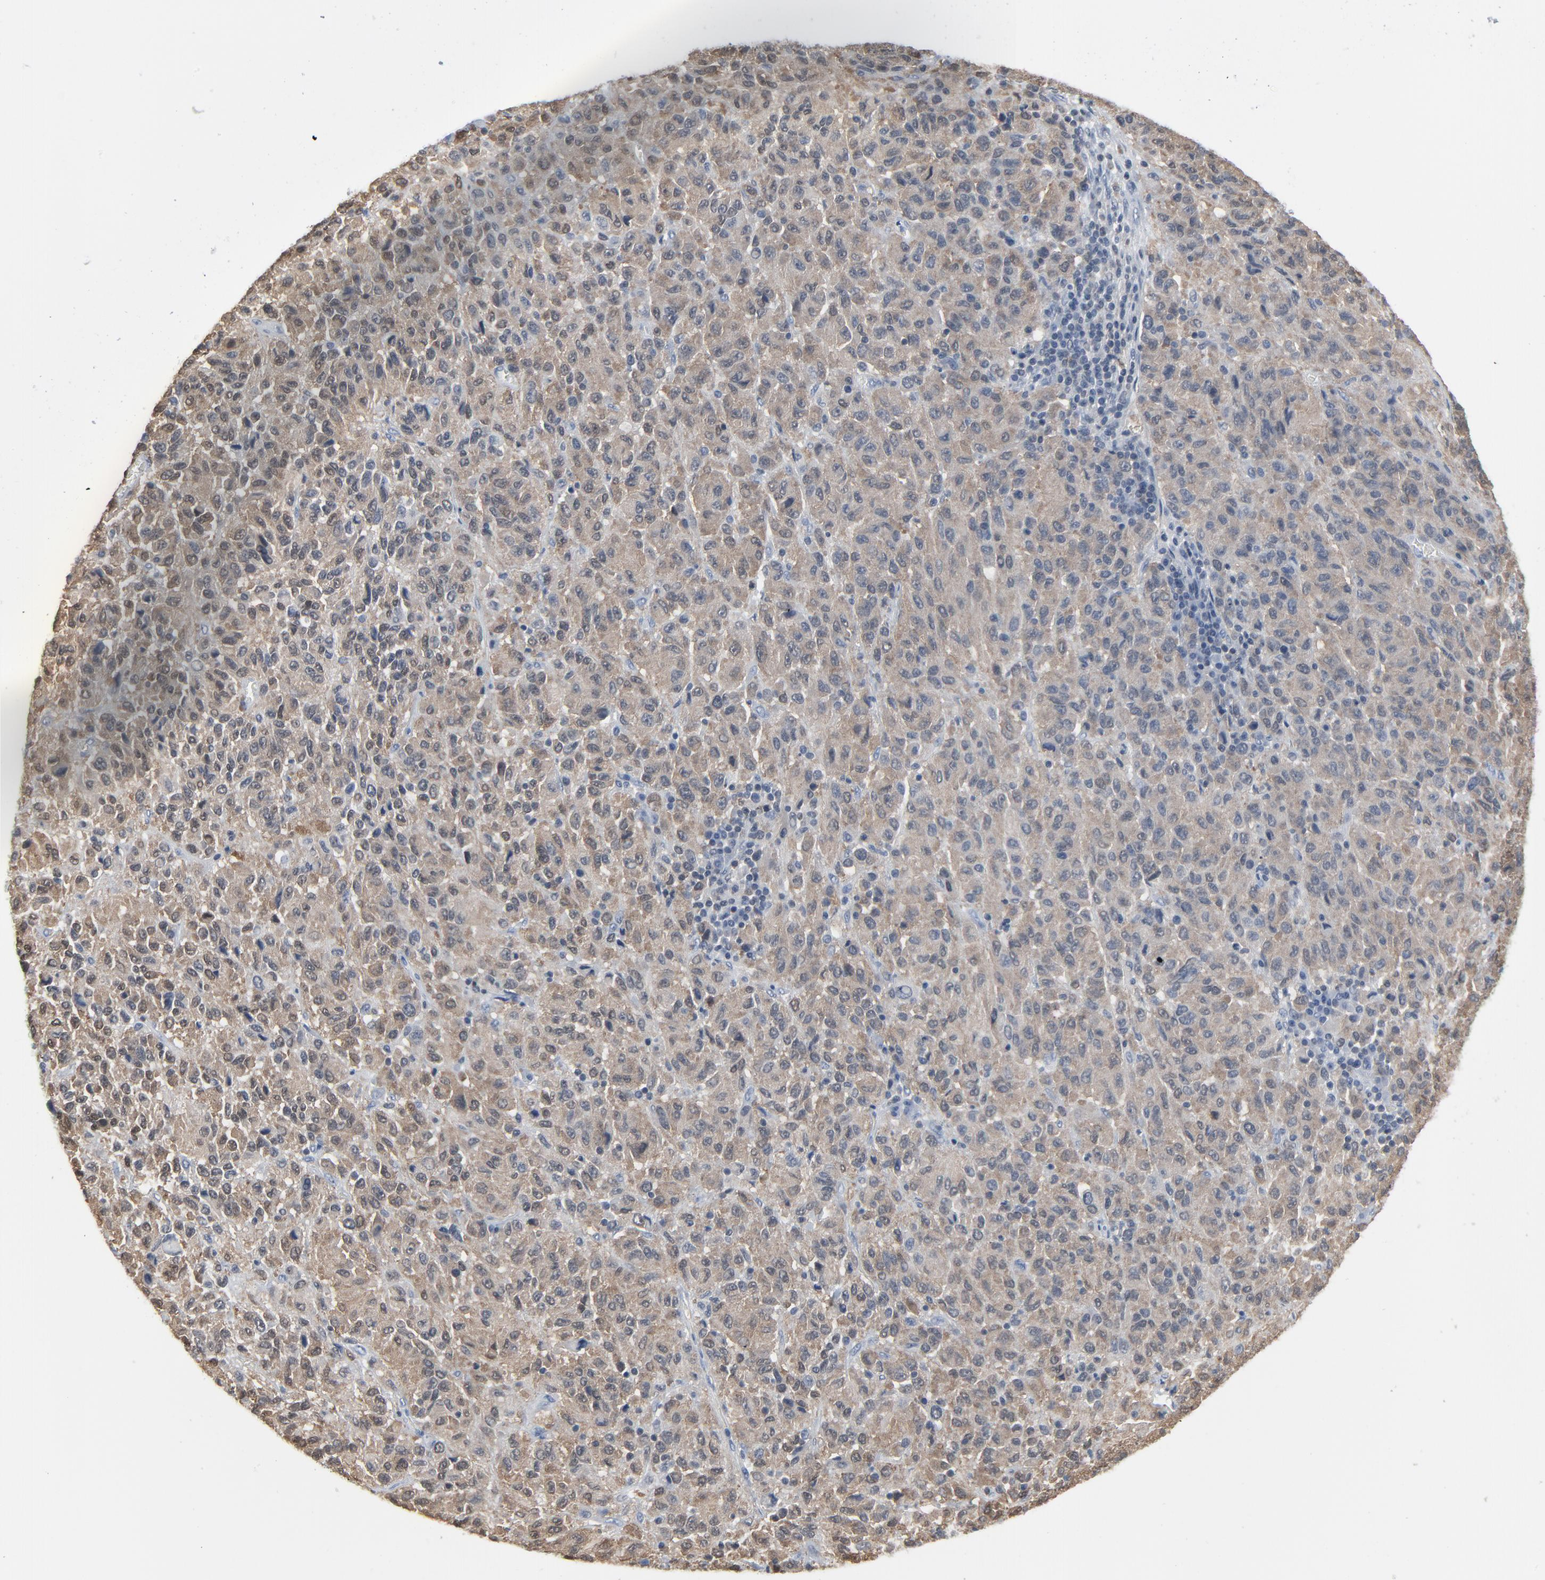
{"staining": {"intensity": "strong", "quantity": ">75%", "location": "cytoplasmic/membranous"}, "tissue": "melanoma", "cell_type": "Tumor cells", "image_type": "cancer", "snomed": [{"axis": "morphology", "description": "Malignant melanoma, Metastatic site"}, {"axis": "topography", "description": "Lung"}], "caption": "Malignant melanoma (metastatic site) stained with a brown dye exhibits strong cytoplasmic/membranous positive positivity in about >75% of tumor cells.", "gene": "STAT5A", "patient": {"sex": "male", "age": 64}}